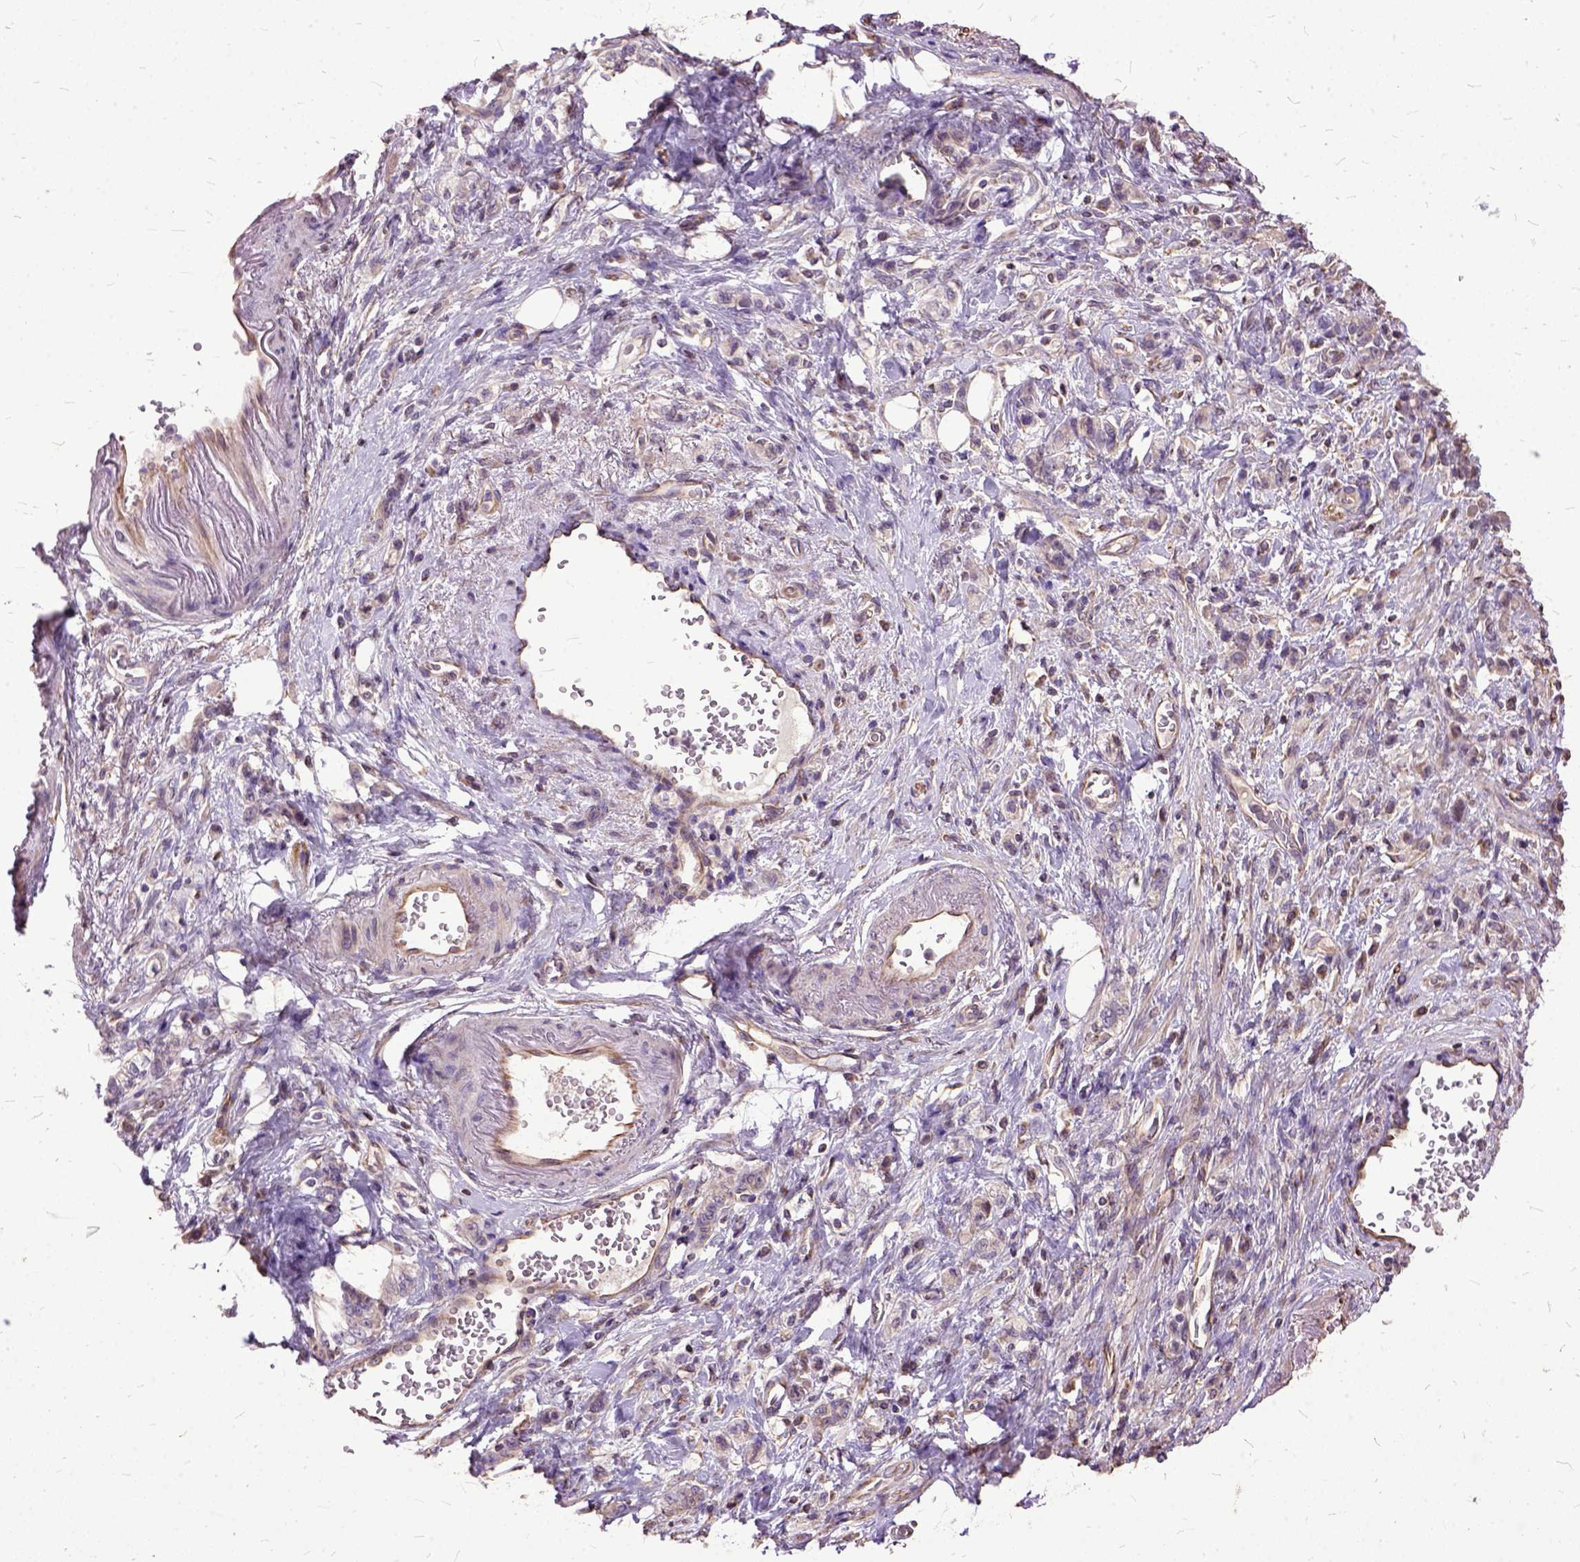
{"staining": {"intensity": "negative", "quantity": "none", "location": "none"}, "tissue": "stomach cancer", "cell_type": "Tumor cells", "image_type": "cancer", "snomed": [{"axis": "morphology", "description": "Adenocarcinoma, NOS"}, {"axis": "topography", "description": "Stomach"}], "caption": "Histopathology image shows no protein positivity in tumor cells of adenocarcinoma (stomach) tissue. The staining was performed using DAB to visualize the protein expression in brown, while the nuclei were stained in blue with hematoxylin (Magnification: 20x).", "gene": "AREG", "patient": {"sex": "male", "age": 77}}